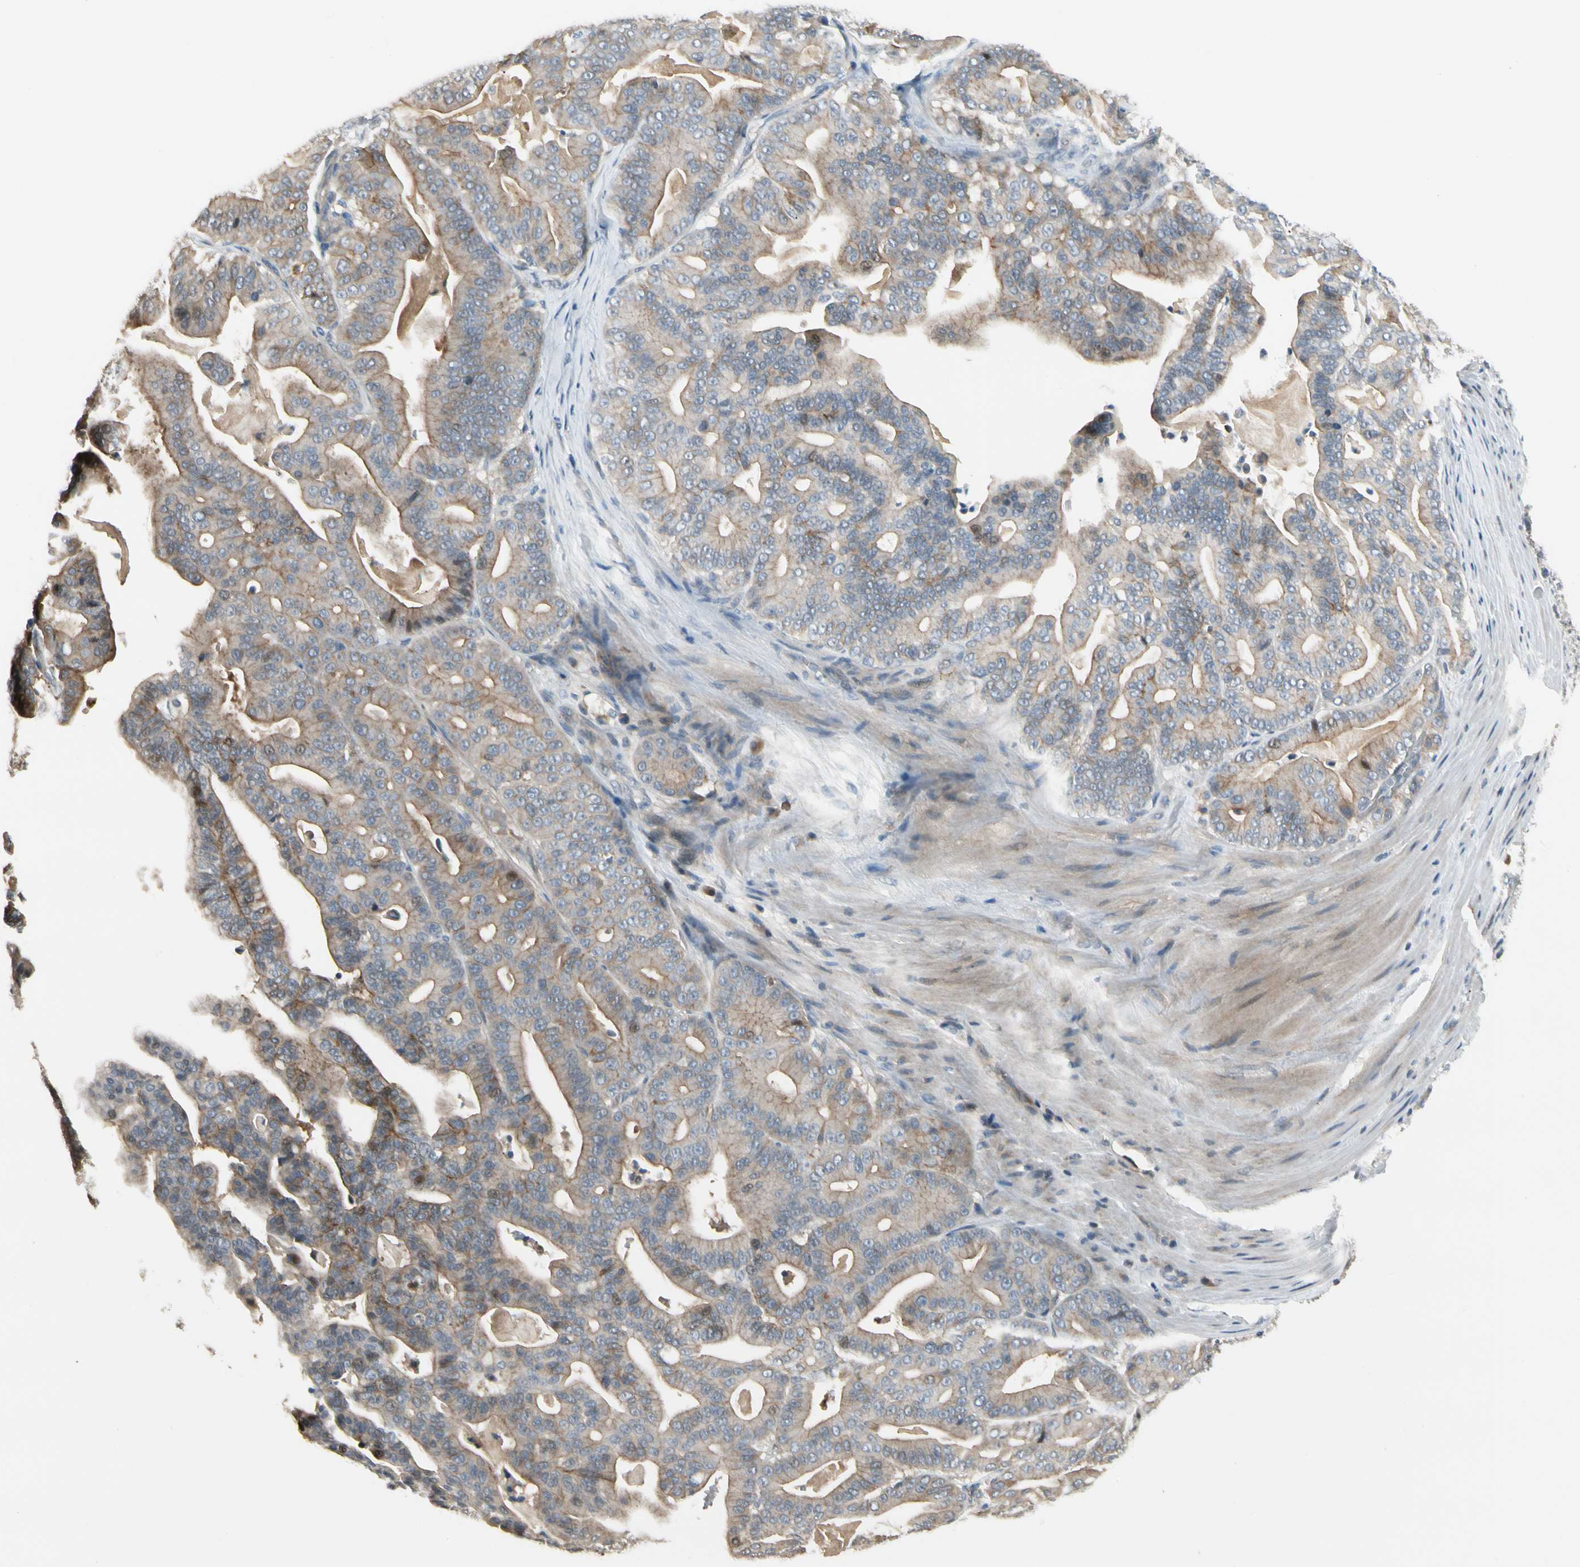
{"staining": {"intensity": "moderate", "quantity": "25%-75%", "location": "cytoplasmic/membranous"}, "tissue": "pancreatic cancer", "cell_type": "Tumor cells", "image_type": "cancer", "snomed": [{"axis": "morphology", "description": "Adenocarcinoma, NOS"}, {"axis": "topography", "description": "Pancreas"}], "caption": "Pancreatic adenocarcinoma stained with a protein marker reveals moderate staining in tumor cells.", "gene": "P3H2", "patient": {"sex": "male", "age": 63}}